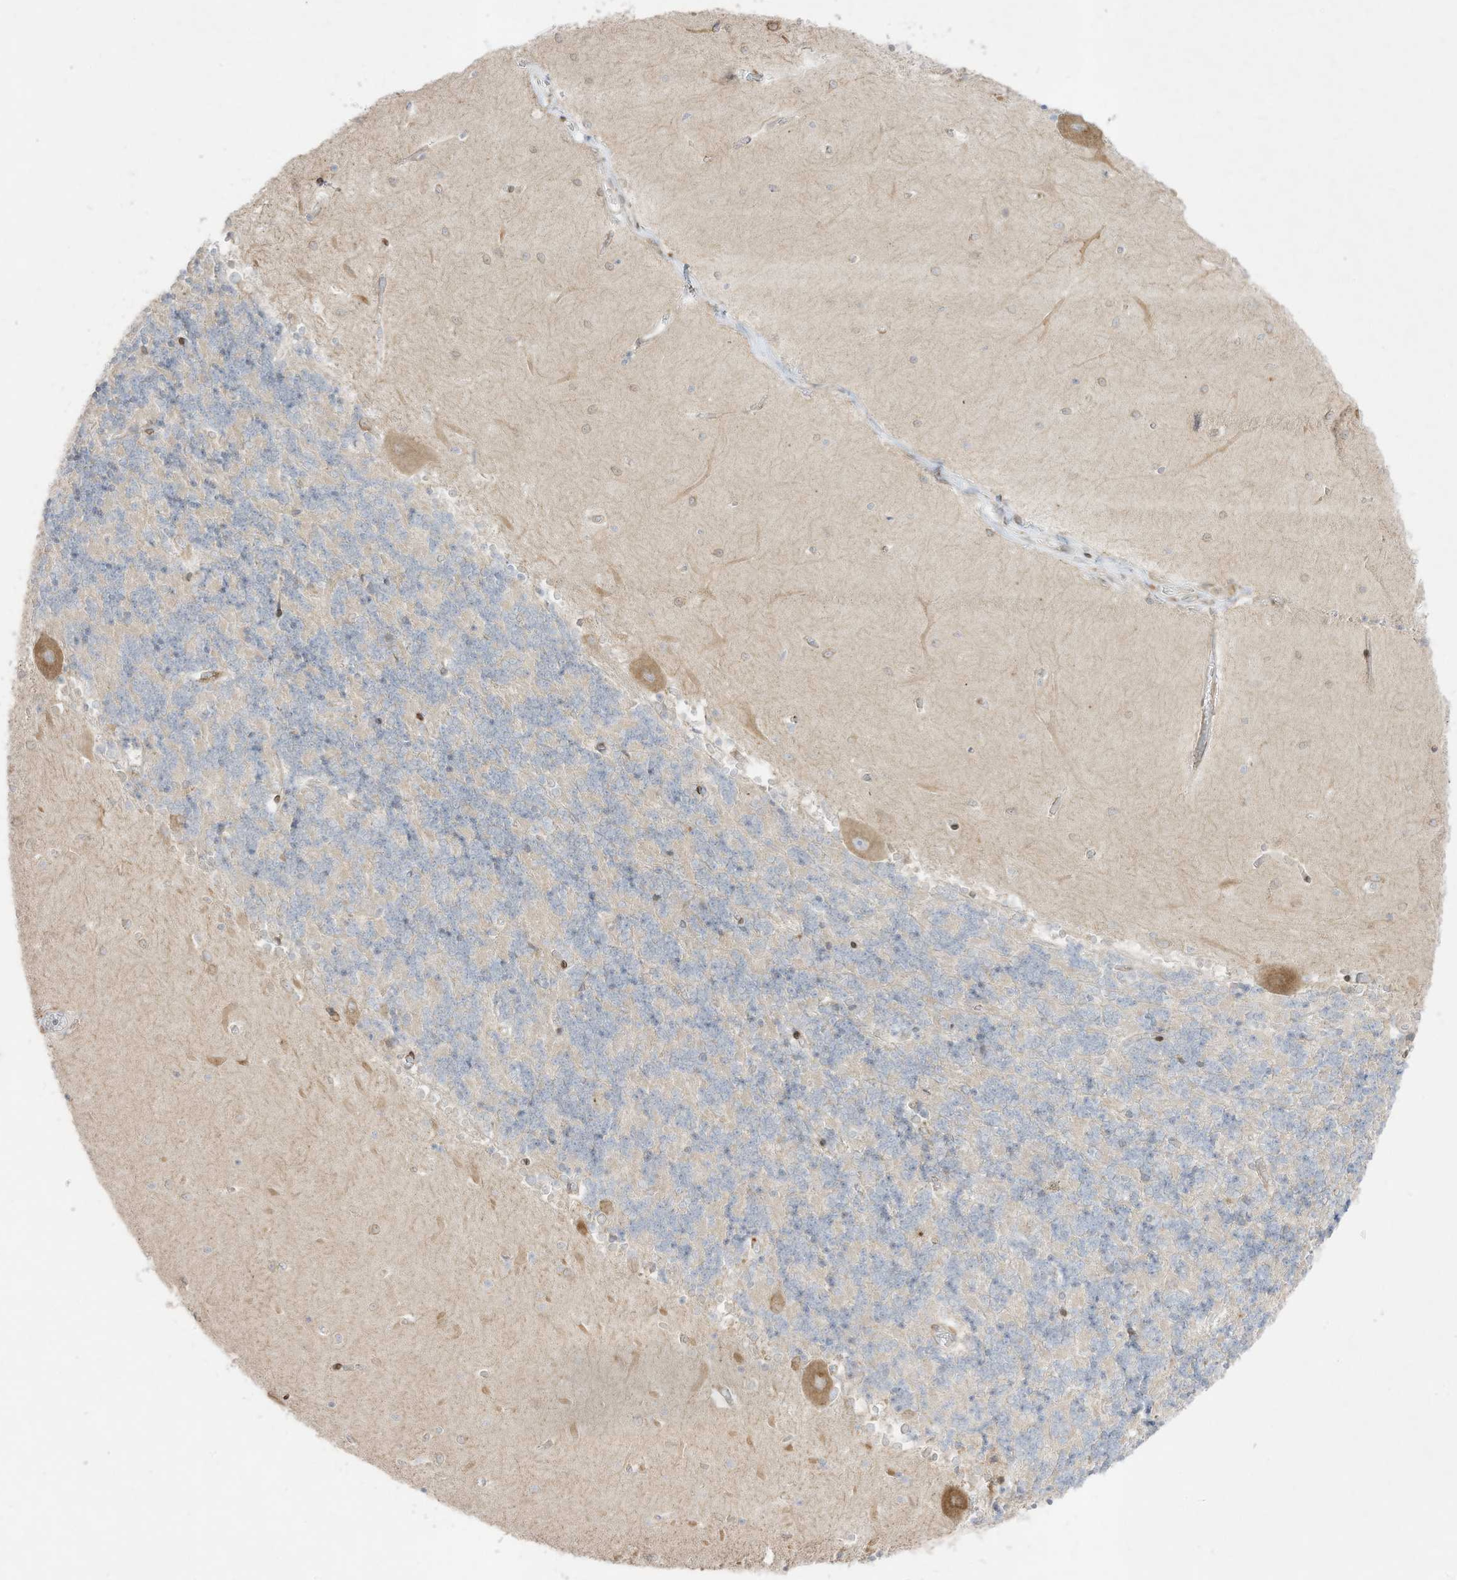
{"staining": {"intensity": "negative", "quantity": "none", "location": "none"}, "tissue": "cerebellum", "cell_type": "Cells in granular layer", "image_type": "normal", "snomed": [{"axis": "morphology", "description": "Normal tissue, NOS"}, {"axis": "topography", "description": "Cerebellum"}], "caption": "This is an immunohistochemistry (IHC) histopathology image of normal cerebellum. There is no expression in cells in granular layer.", "gene": "PTK6", "patient": {"sex": "male", "age": 37}}